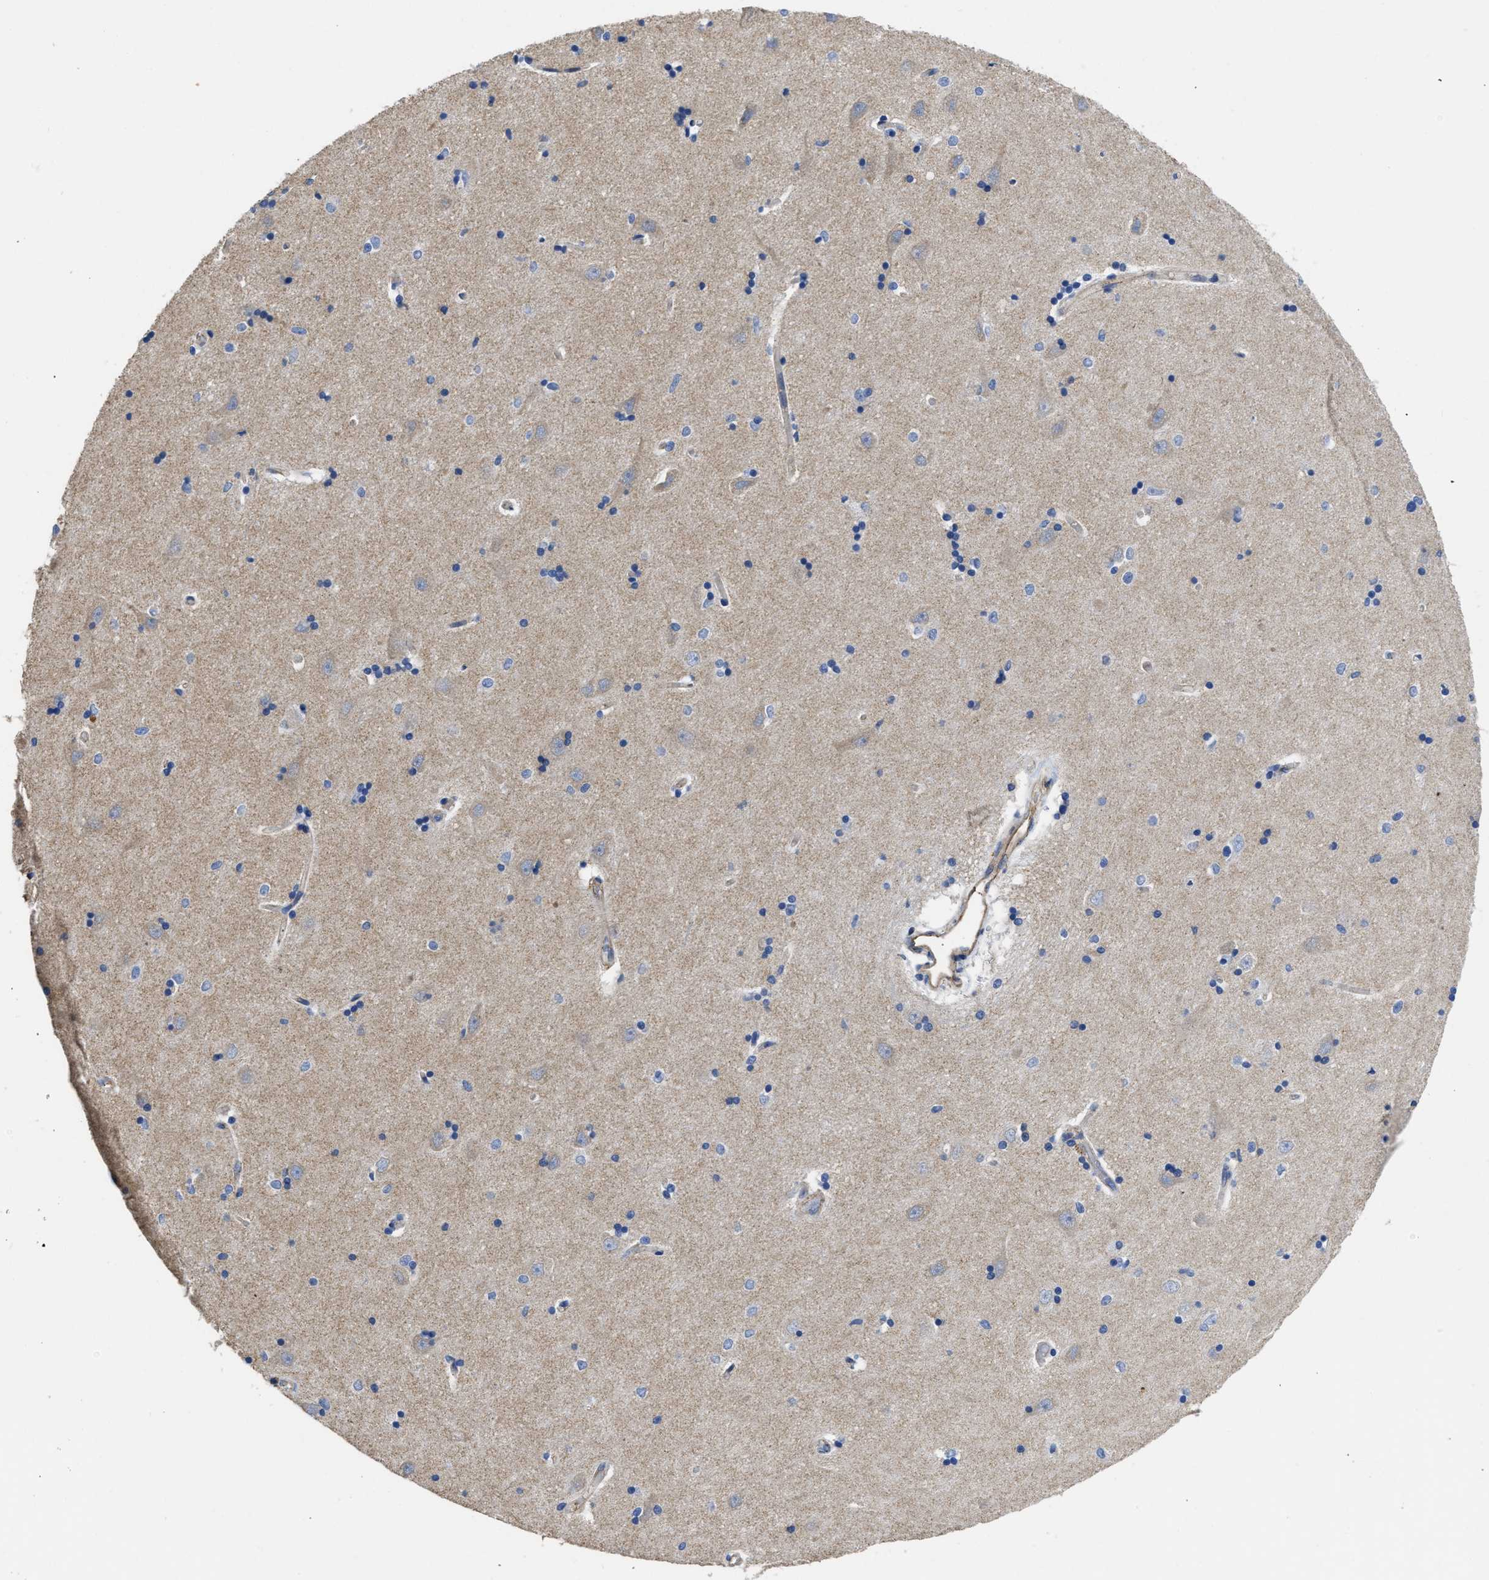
{"staining": {"intensity": "negative", "quantity": "none", "location": "none"}, "tissue": "hippocampus", "cell_type": "Glial cells", "image_type": "normal", "snomed": [{"axis": "morphology", "description": "Normal tissue, NOS"}, {"axis": "topography", "description": "Hippocampus"}], "caption": "Benign hippocampus was stained to show a protein in brown. There is no significant expression in glial cells. (DAB (3,3'-diaminobenzidine) immunohistochemistry (IHC) visualized using brightfield microscopy, high magnification).", "gene": "USP4", "patient": {"sex": "male", "age": 45}}